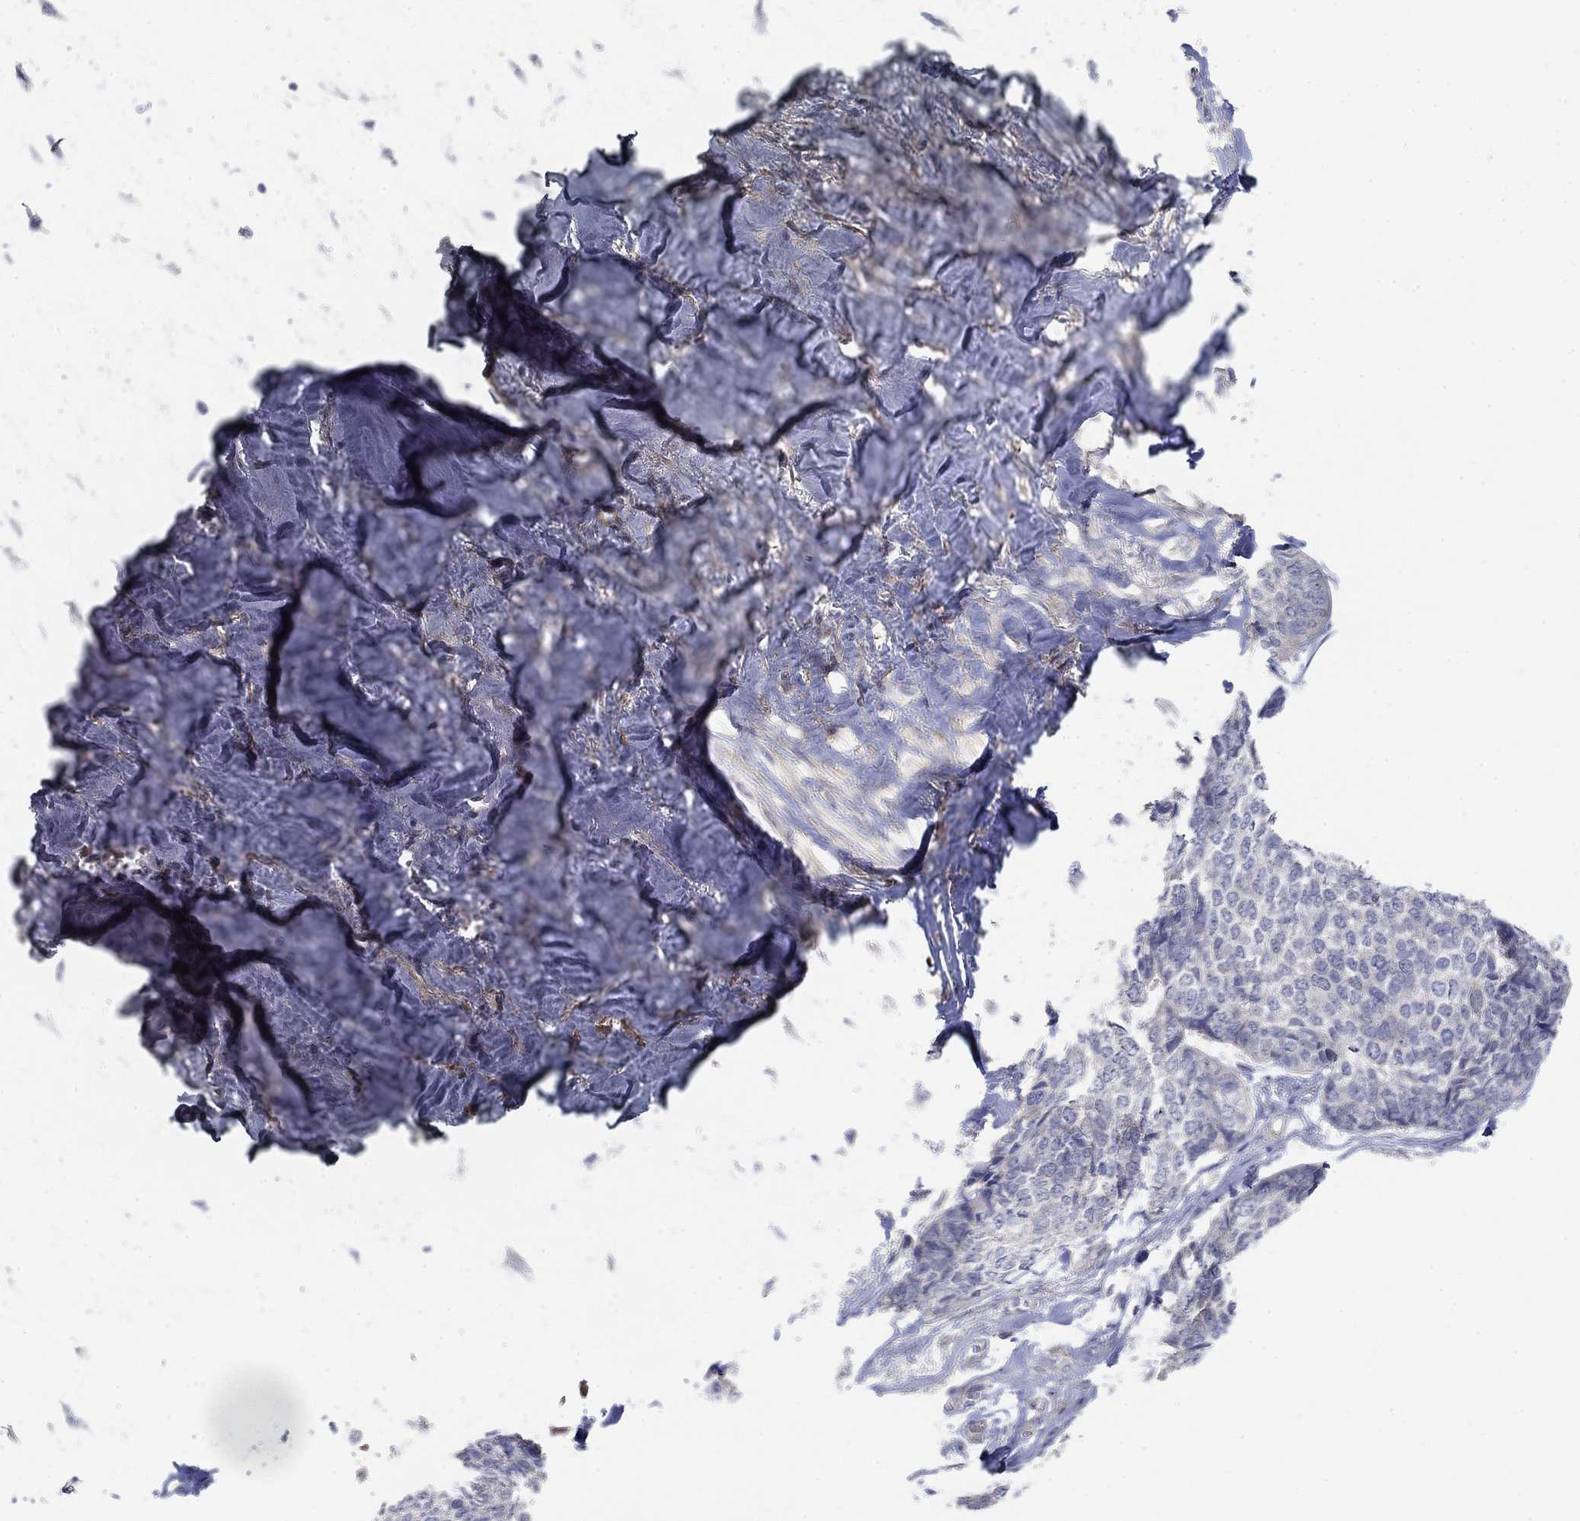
{"staining": {"intensity": "negative", "quantity": "none", "location": "none"}, "tissue": "skin cancer", "cell_type": "Tumor cells", "image_type": "cancer", "snomed": [{"axis": "morphology", "description": "Basal cell carcinoma"}, {"axis": "topography", "description": "Skin"}], "caption": "IHC of skin cancer (basal cell carcinoma) demonstrates no staining in tumor cells.", "gene": "GRK7", "patient": {"sex": "male", "age": 86}}